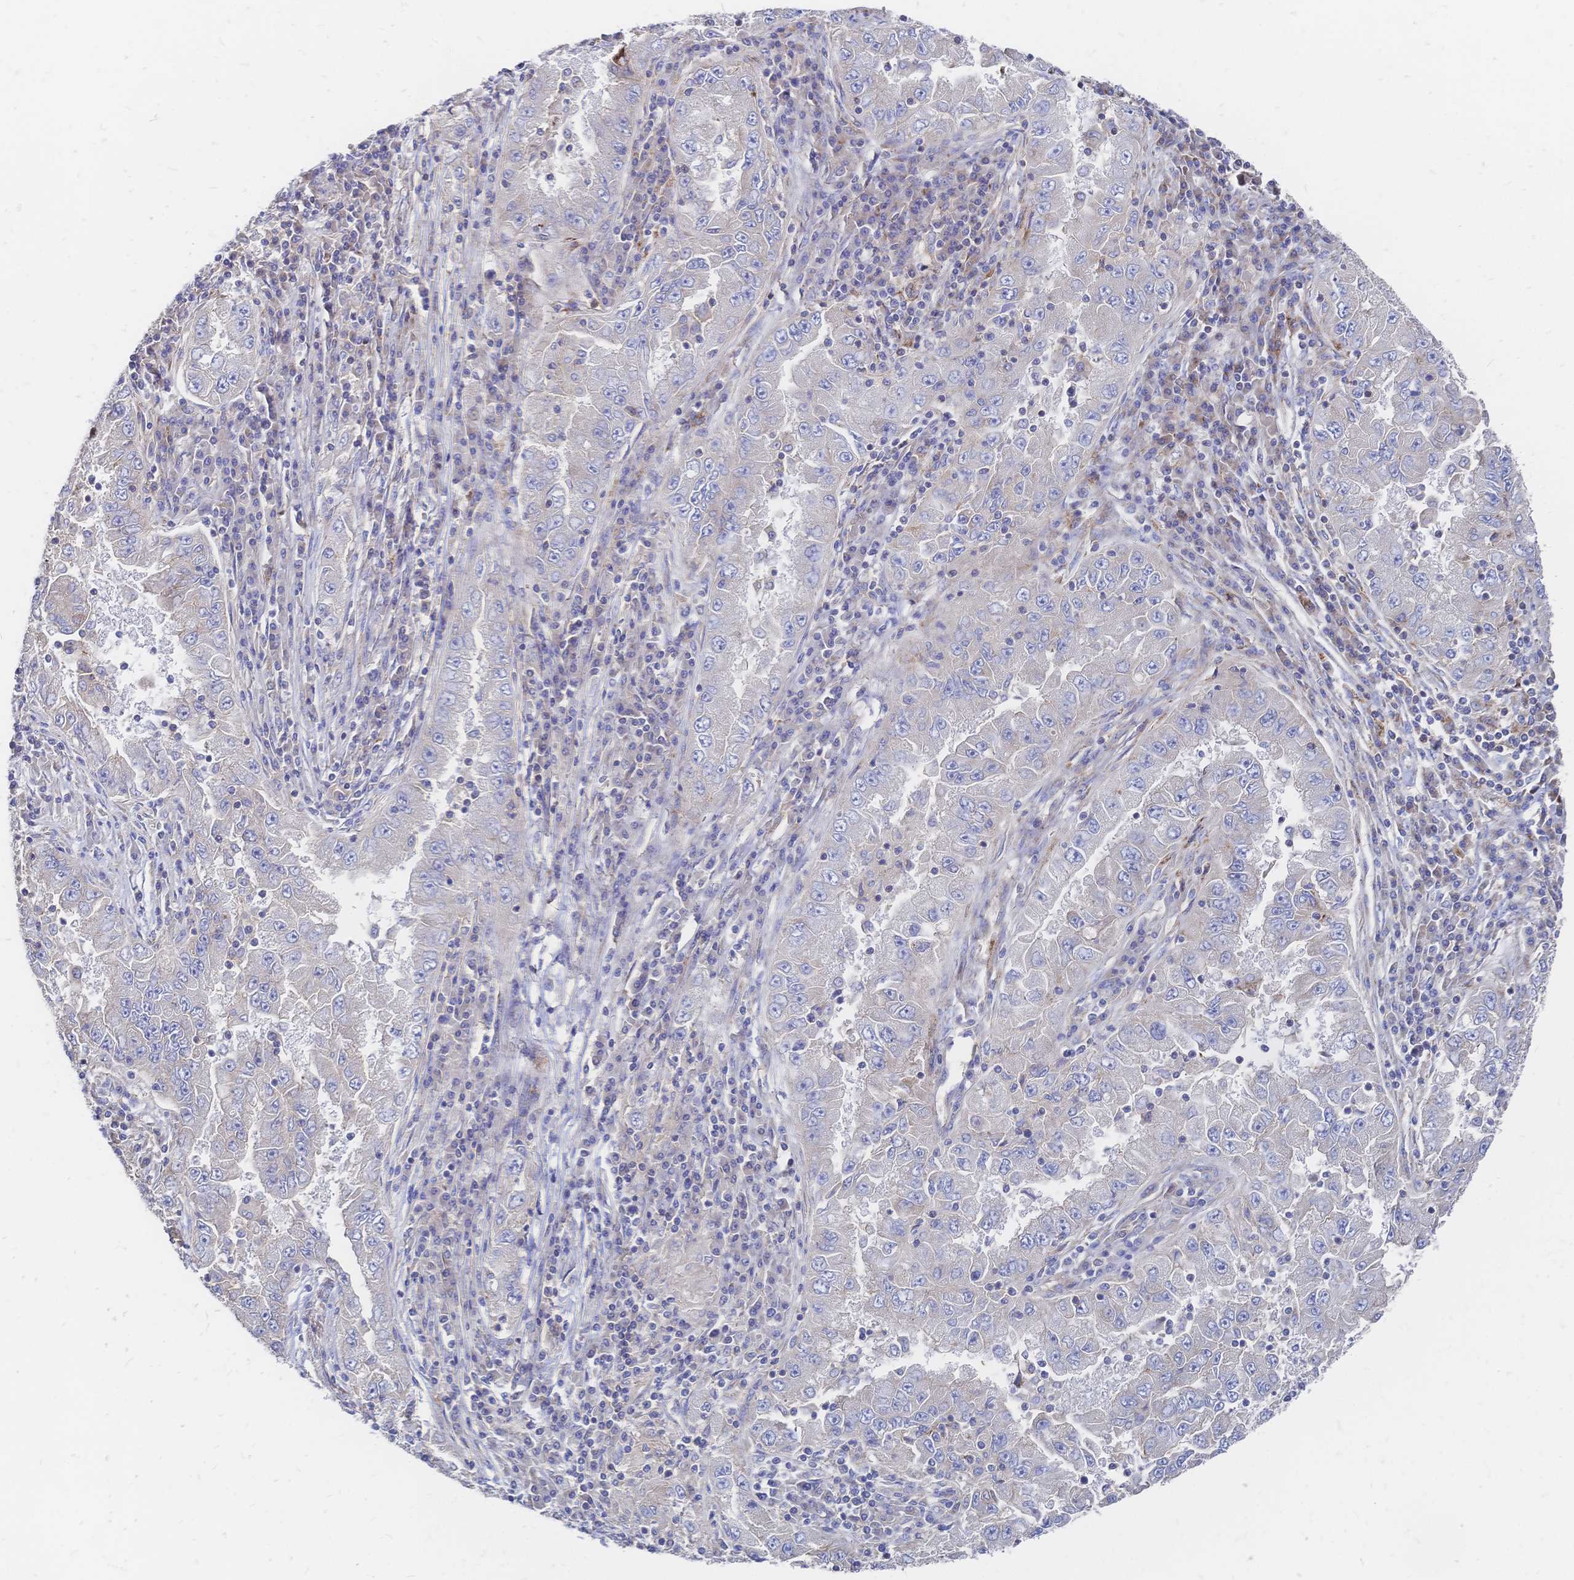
{"staining": {"intensity": "negative", "quantity": "none", "location": "none"}, "tissue": "lung cancer", "cell_type": "Tumor cells", "image_type": "cancer", "snomed": [{"axis": "morphology", "description": "Adenocarcinoma, NOS"}, {"axis": "morphology", "description": "Adenocarcinoma primary or metastatic"}, {"axis": "topography", "description": "Lung"}], "caption": "Tumor cells show no significant protein staining in lung cancer.", "gene": "SORBS1", "patient": {"sex": "male", "age": 74}}